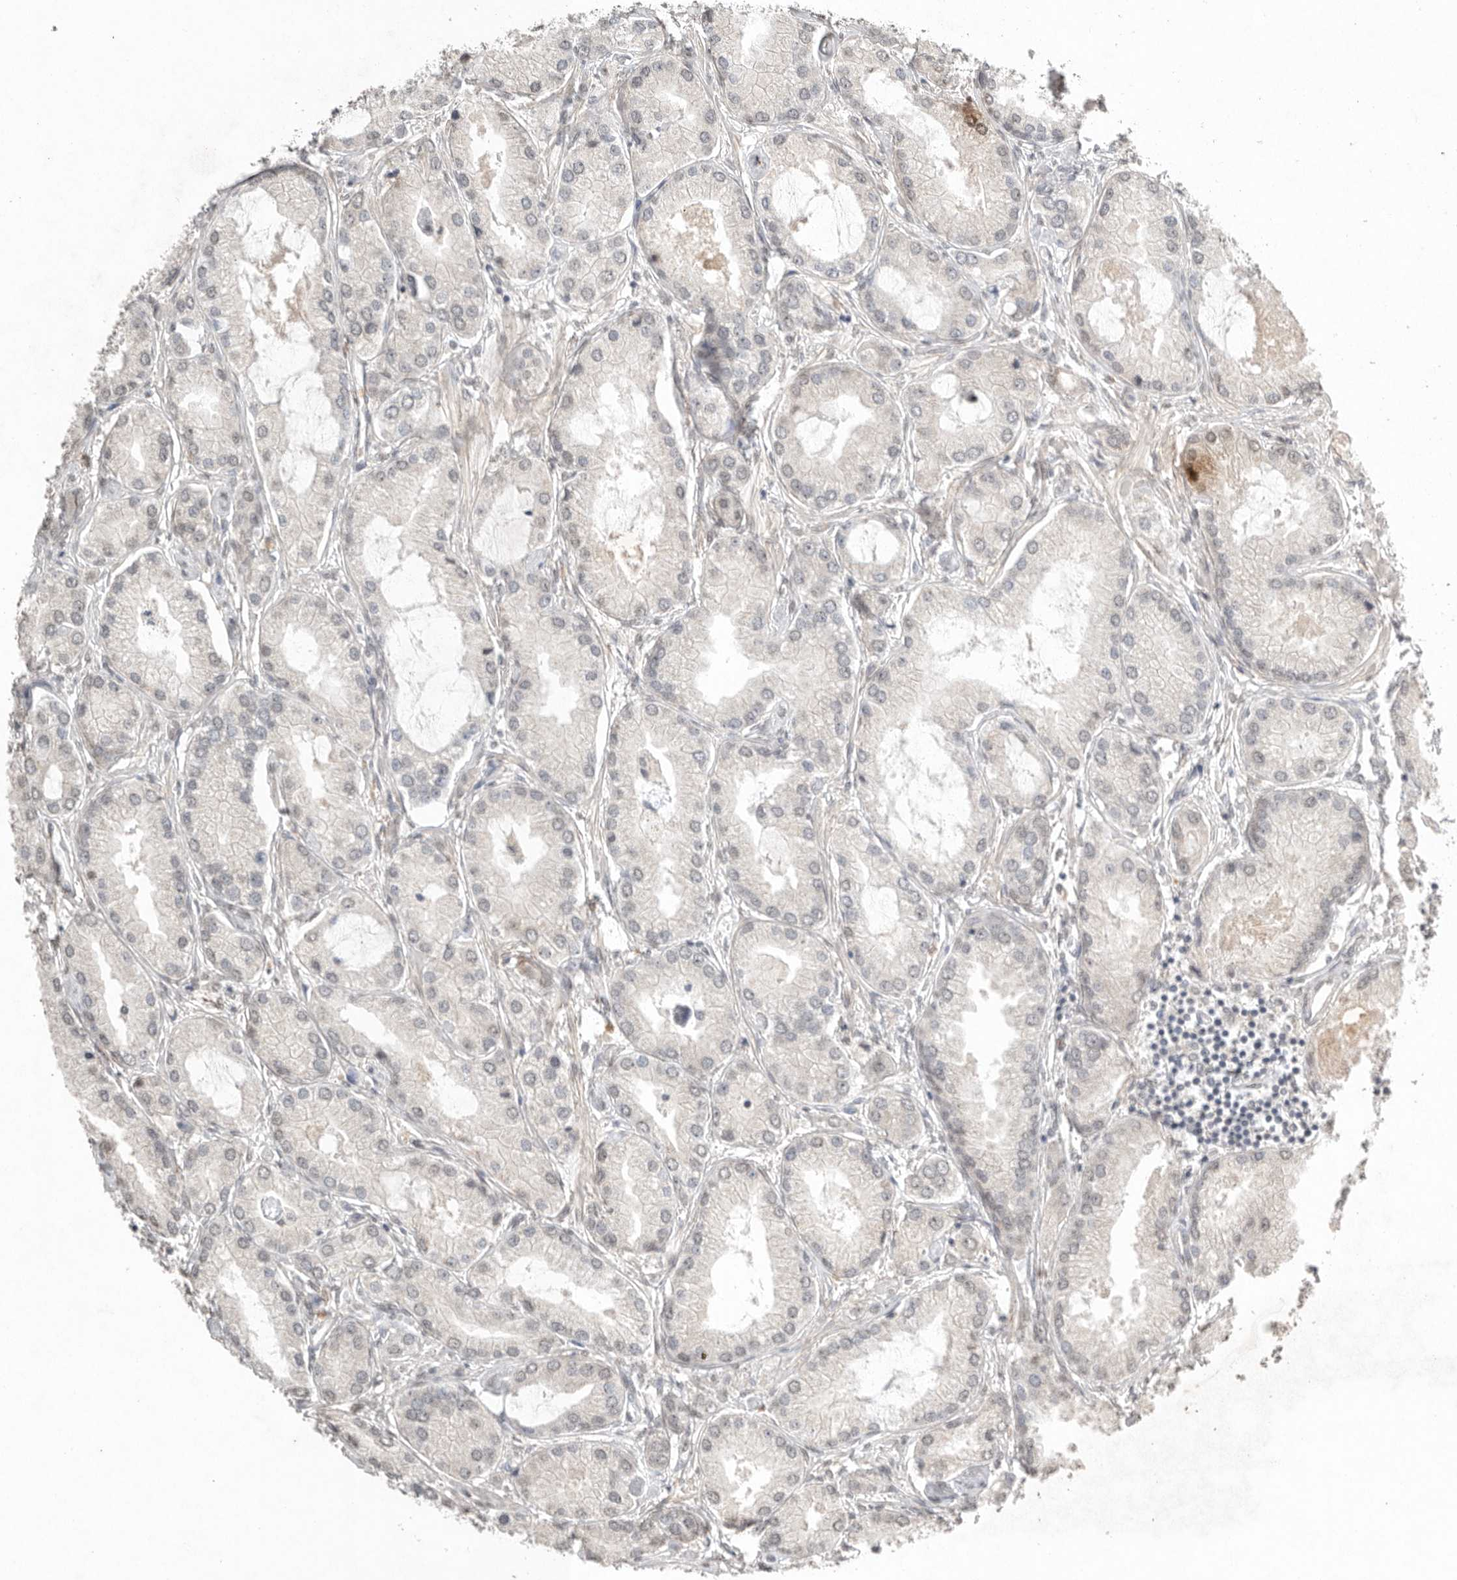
{"staining": {"intensity": "negative", "quantity": "none", "location": "none"}, "tissue": "prostate cancer", "cell_type": "Tumor cells", "image_type": "cancer", "snomed": [{"axis": "morphology", "description": "Adenocarcinoma, Low grade"}, {"axis": "topography", "description": "Prostate"}], "caption": "The histopathology image shows no staining of tumor cells in prostate low-grade adenocarcinoma. (DAB (3,3'-diaminobenzidine) IHC, high magnification).", "gene": "KLK5", "patient": {"sex": "male", "age": 62}}